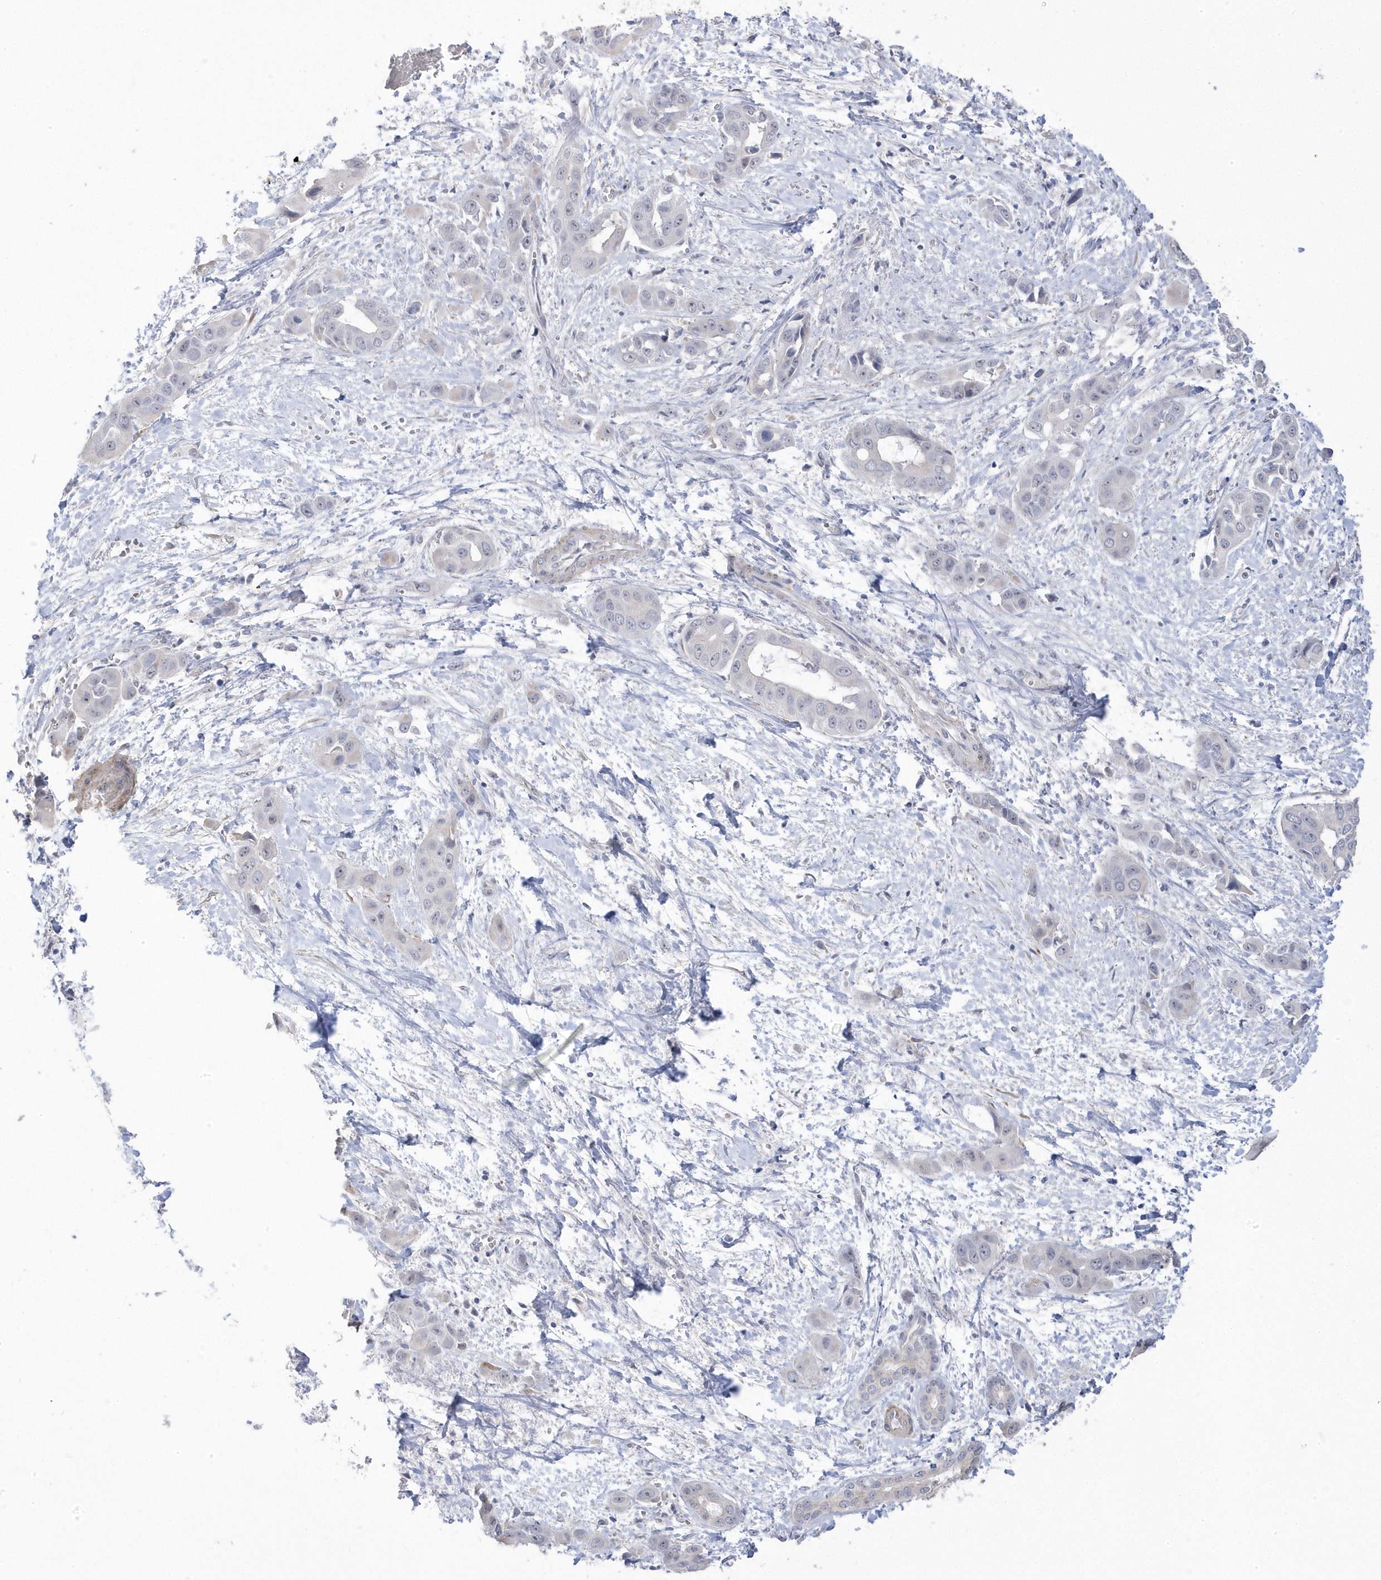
{"staining": {"intensity": "negative", "quantity": "none", "location": "none"}, "tissue": "liver cancer", "cell_type": "Tumor cells", "image_type": "cancer", "snomed": [{"axis": "morphology", "description": "Cholangiocarcinoma"}, {"axis": "topography", "description": "Liver"}], "caption": "The IHC histopathology image has no significant positivity in tumor cells of liver cholangiocarcinoma tissue.", "gene": "GTPBP6", "patient": {"sex": "female", "age": 52}}